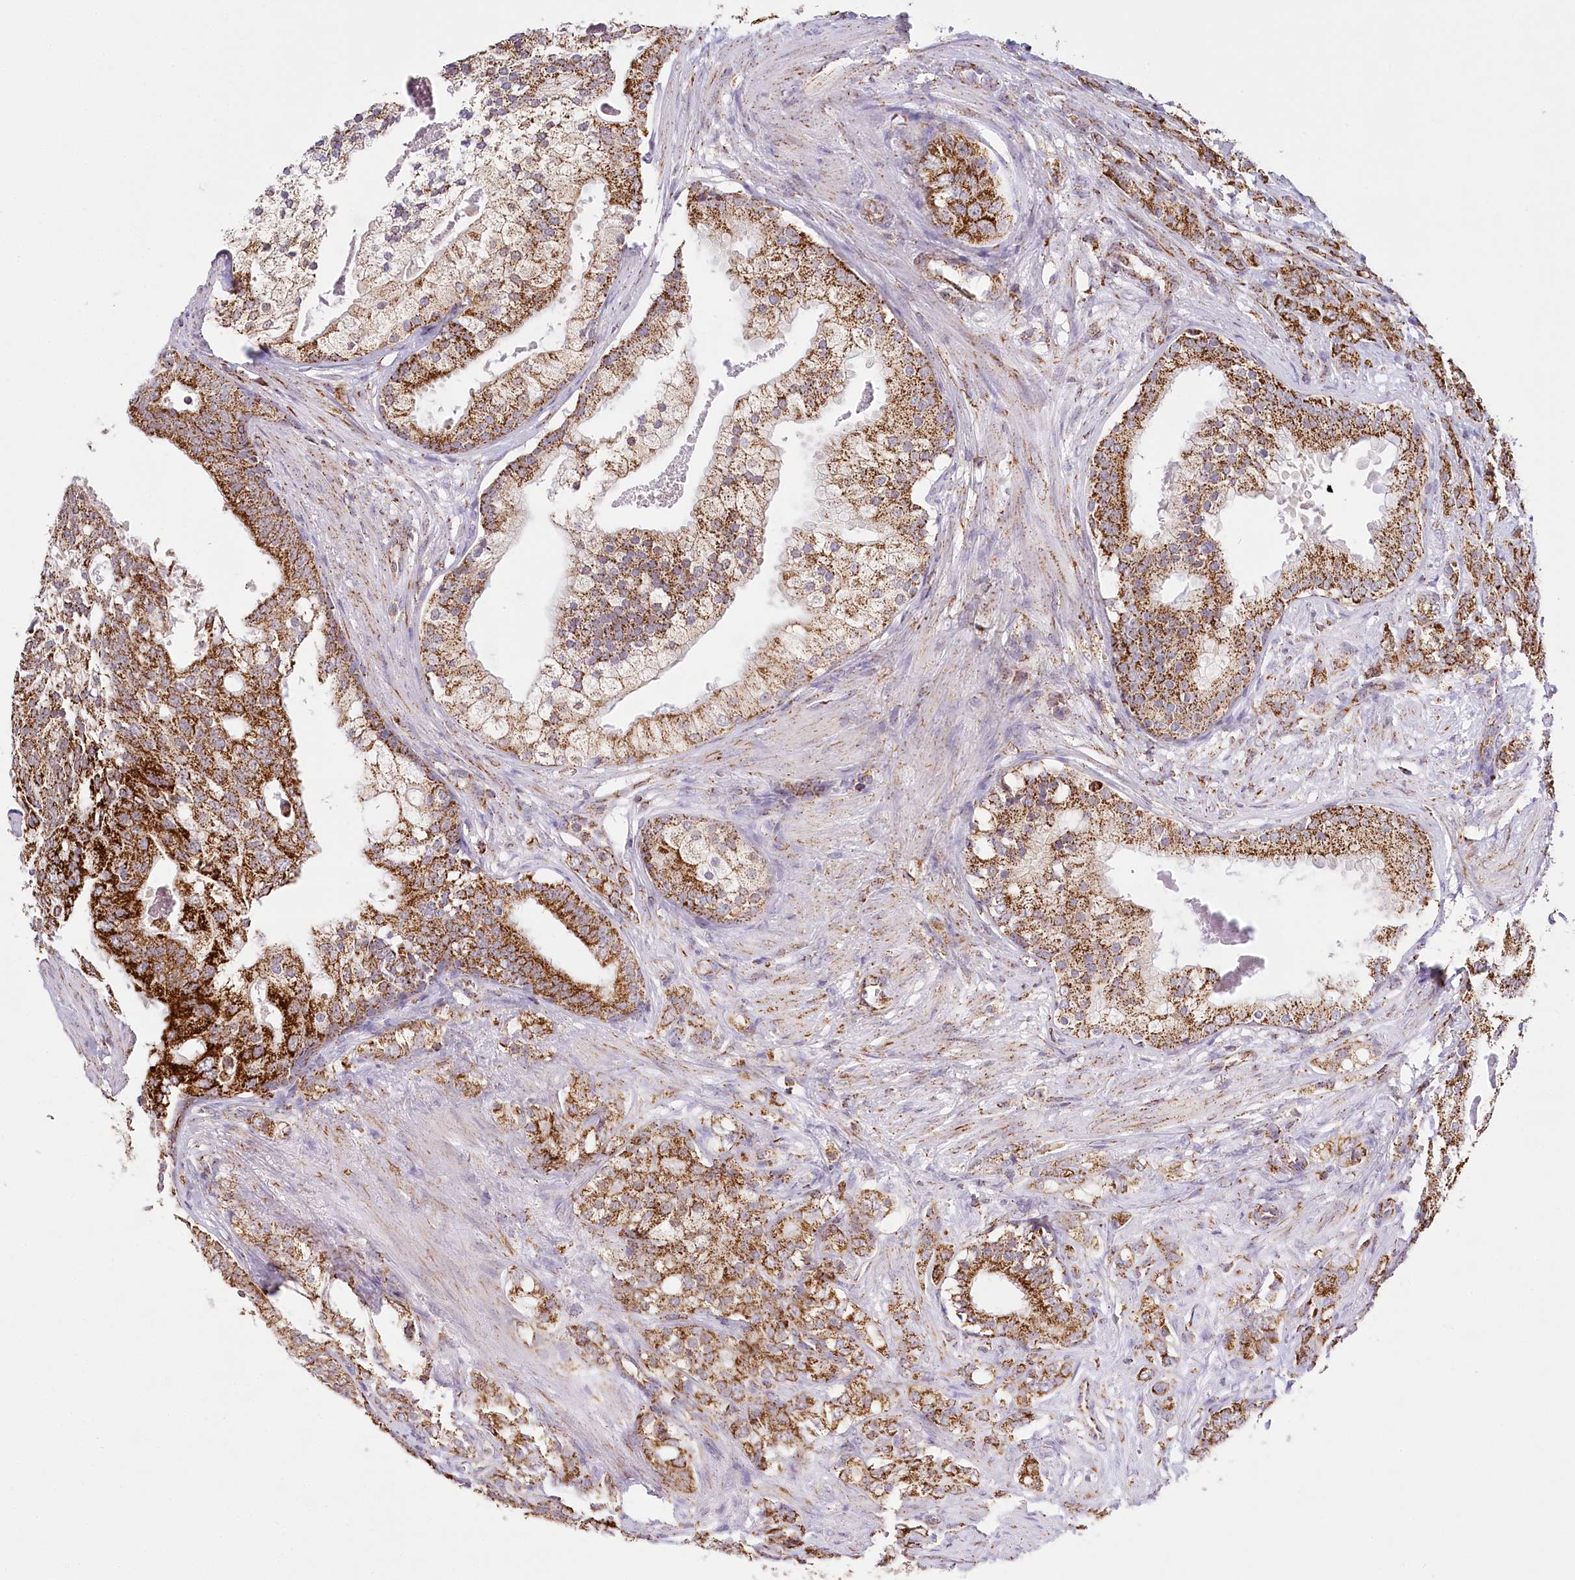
{"staining": {"intensity": "strong", "quantity": ">75%", "location": "cytoplasmic/membranous"}, "tissue": "prostate cancer", "cell_type": "Tumor cells", "image_type": "cancer", "snomed": [{"axis": "morphology", "description": "Adenocarcinoma, Low grade"}, {"axis": "topography", "description": "Prostate"}], "caption": "Protein expression analysis of prostate low-grade adenocarcinoma shows strong cytoplasmic/membranous staining in about >75% of tumor cells.", "gene": "LSS", "patient": {"sex": "male", "age": 58}}